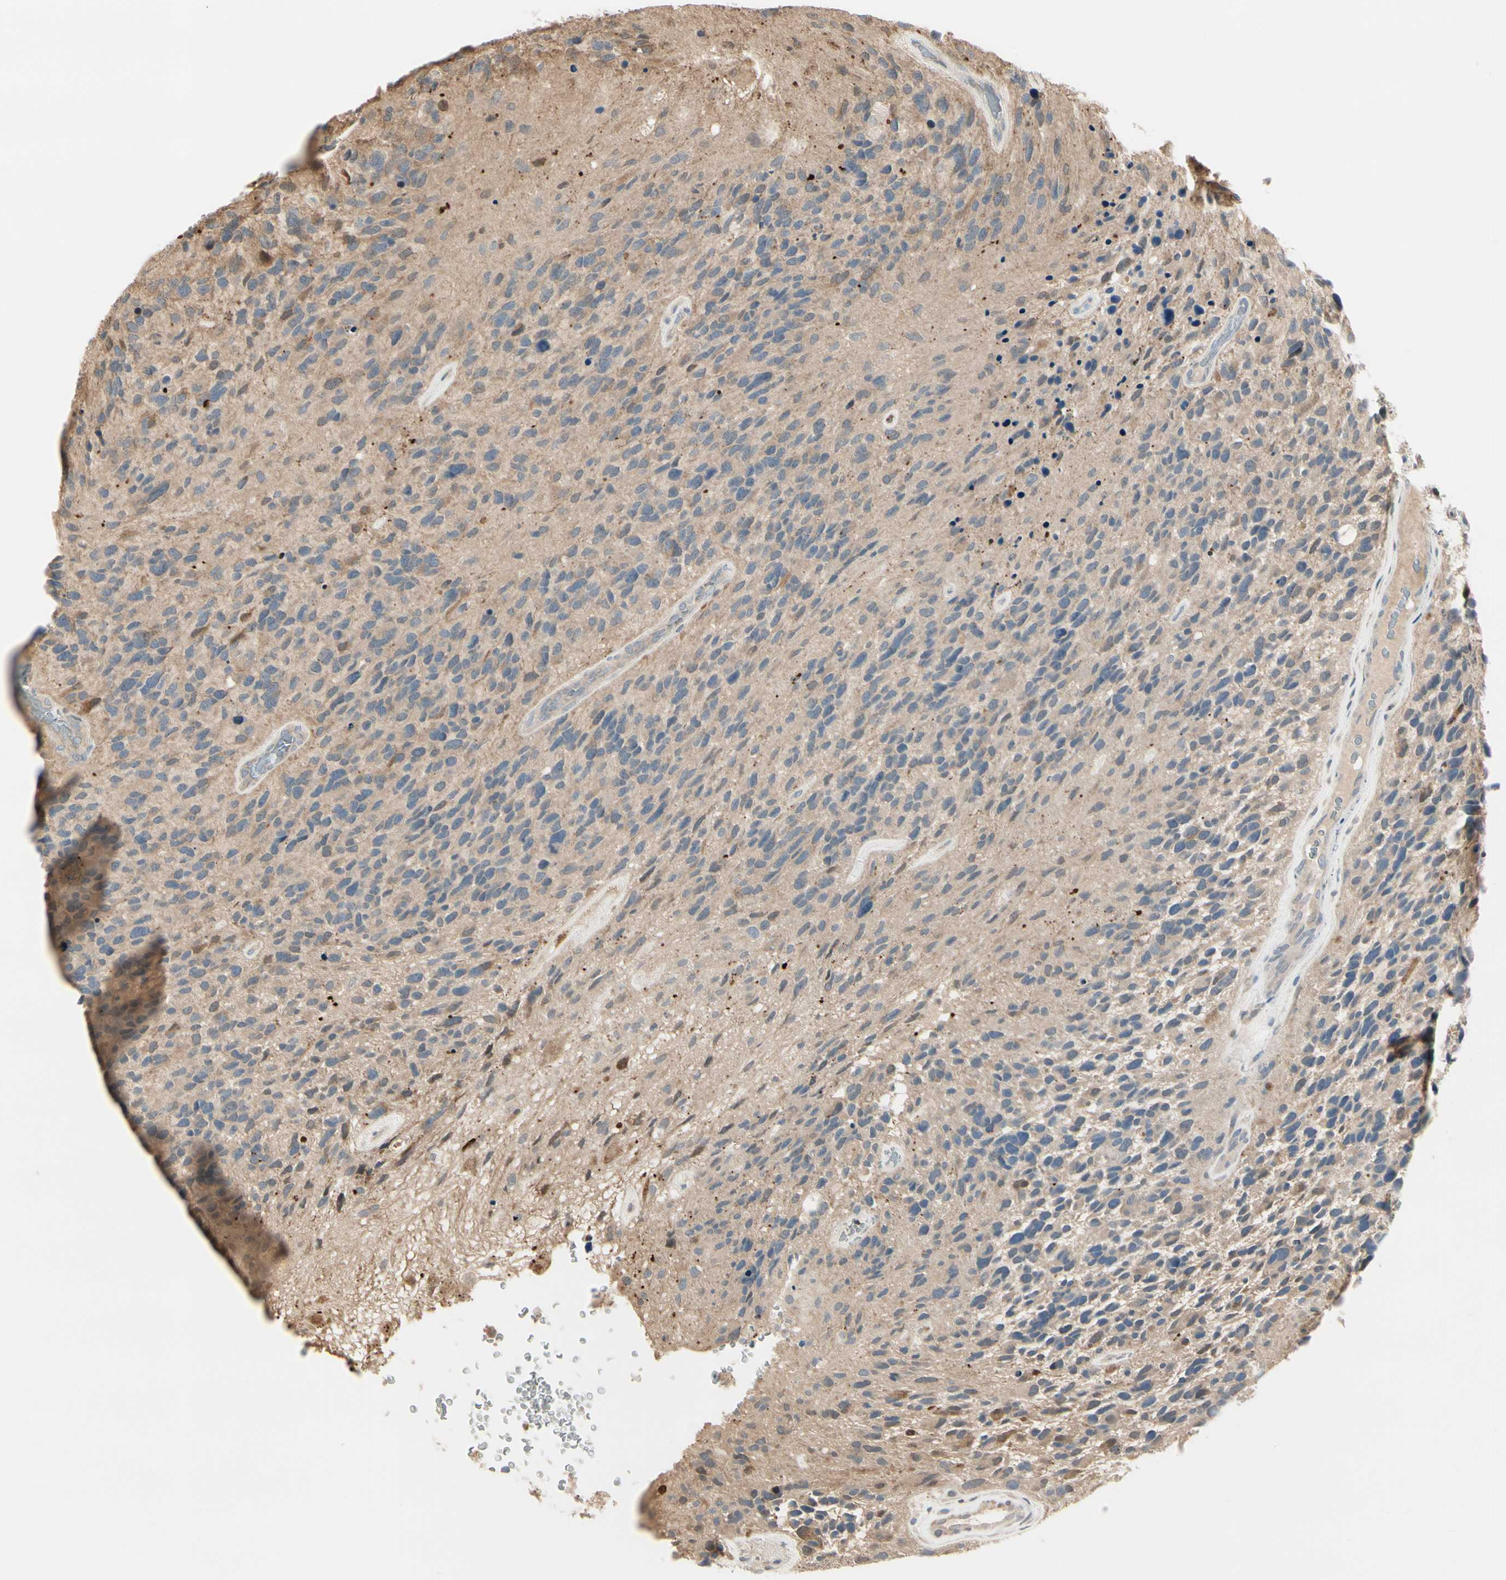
{"staining": {"intensity": "weak", "quantity": ">75%", "location": "cytoplasmic/membranous"}, "tissue": "glioma", "cell_type": "Tumor cells", "image_type": "cancer", "snomed": [{"axis": "morphology", "description": "Glioma, malignant, High grade"}, {"axis": "topography", "description": "Brain"}], "caption": "The histopathology image shows staining of malignant glioma (high-grade), revealing weak cytoplasmic/membranous protein positivity (brown color) within tumor cells.", "gene": "EVC", "patient": {"sex": "female", "age": 58}}